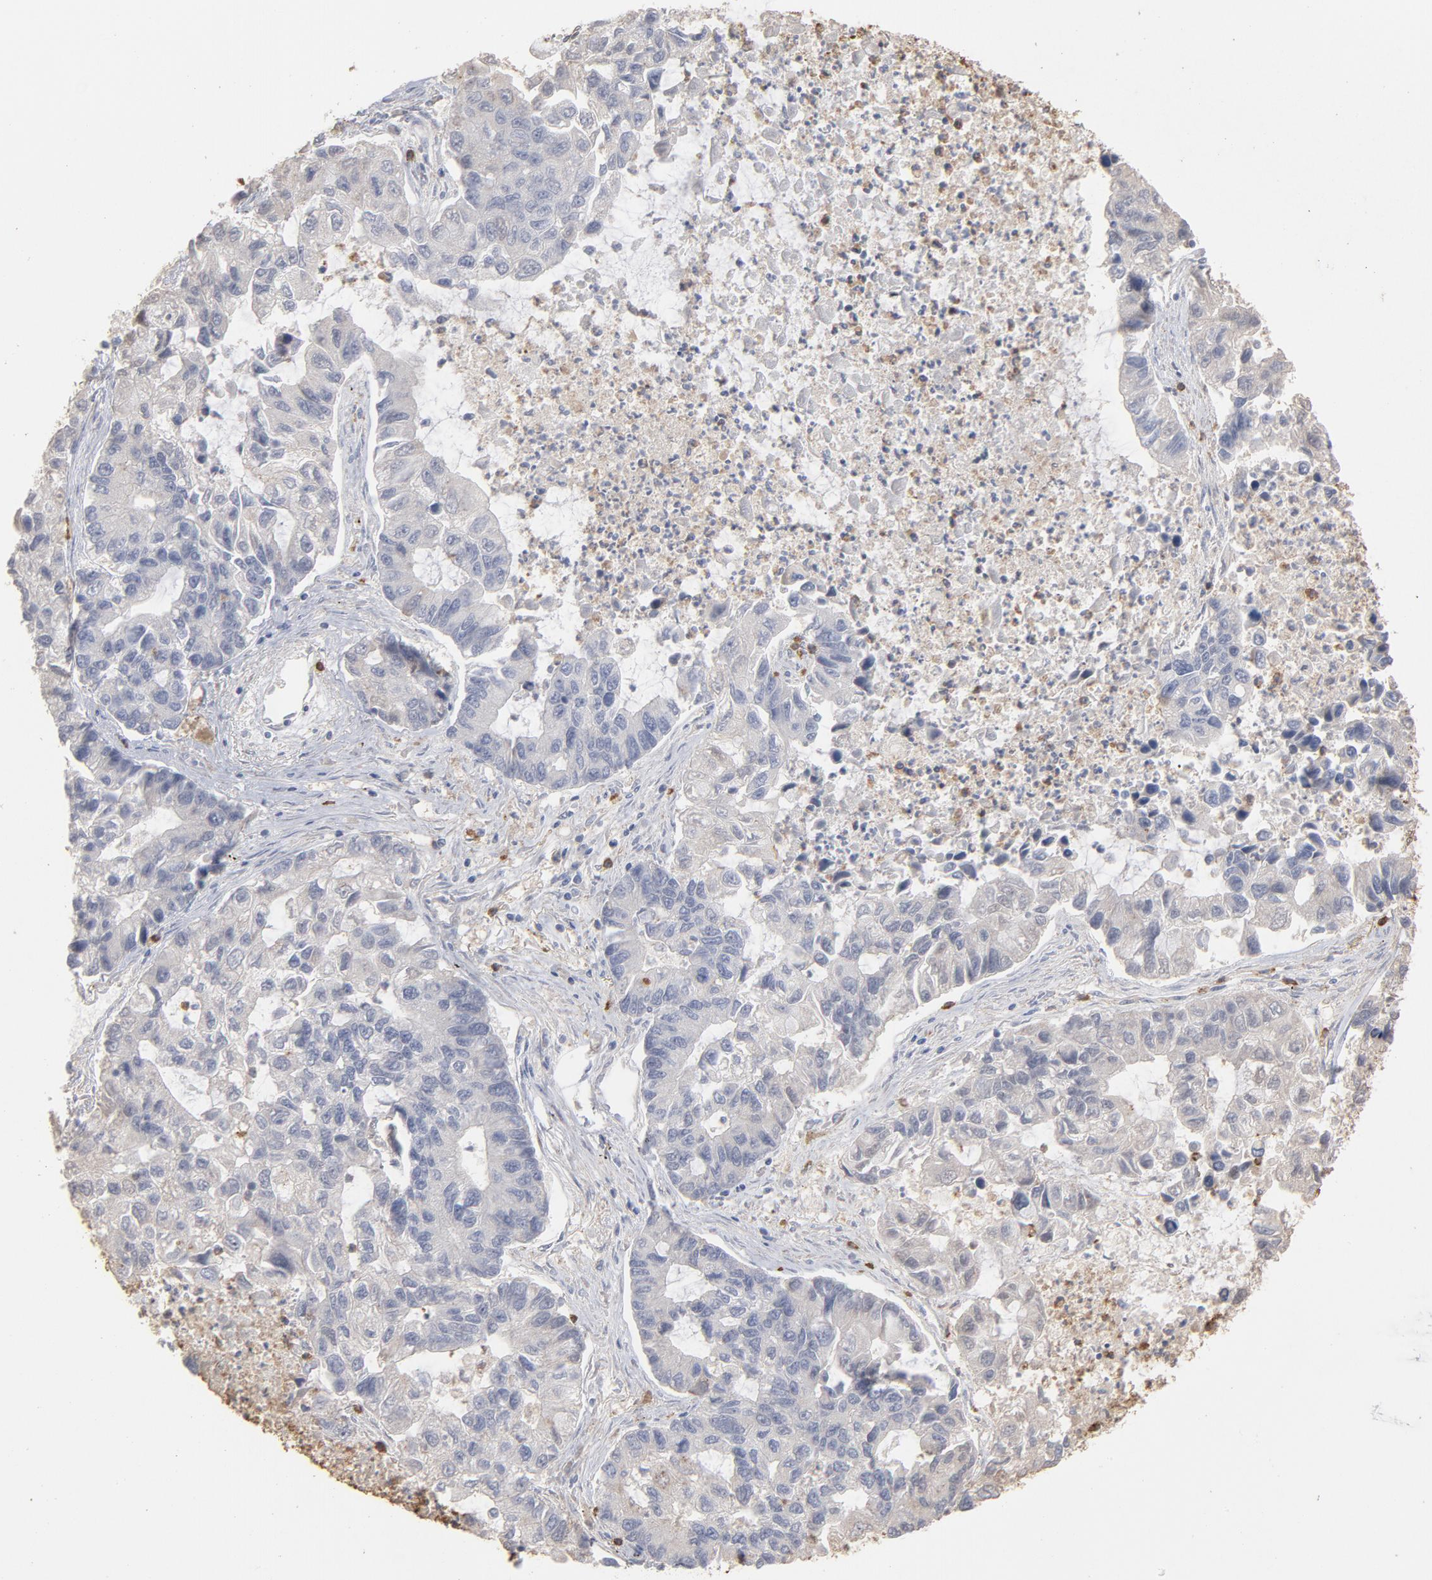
{"staining": {"intensity": "weak", "quantity": "<25%", "location": "cytoplasmic/membranous"}, "tissue": "lung cancer", "cell_type": "Tumor cells", "image_type": "cancer", "snomed": [{"axis": "morphology", "description": "Adenocarcinoma, NOS"}, {"axis": "topography", "description": "Lung"}], "caption": "High magnification brightfield microscopy of lung cancer (adenocarcinoma) stained with DAB (3,3'-diaminobenzidine) (brown) and counterstained with hematoxylin (blue): tumor cells show no significant staining.", "gene": "PNMA1", "patient": {"sex": "female", "age": 51}}